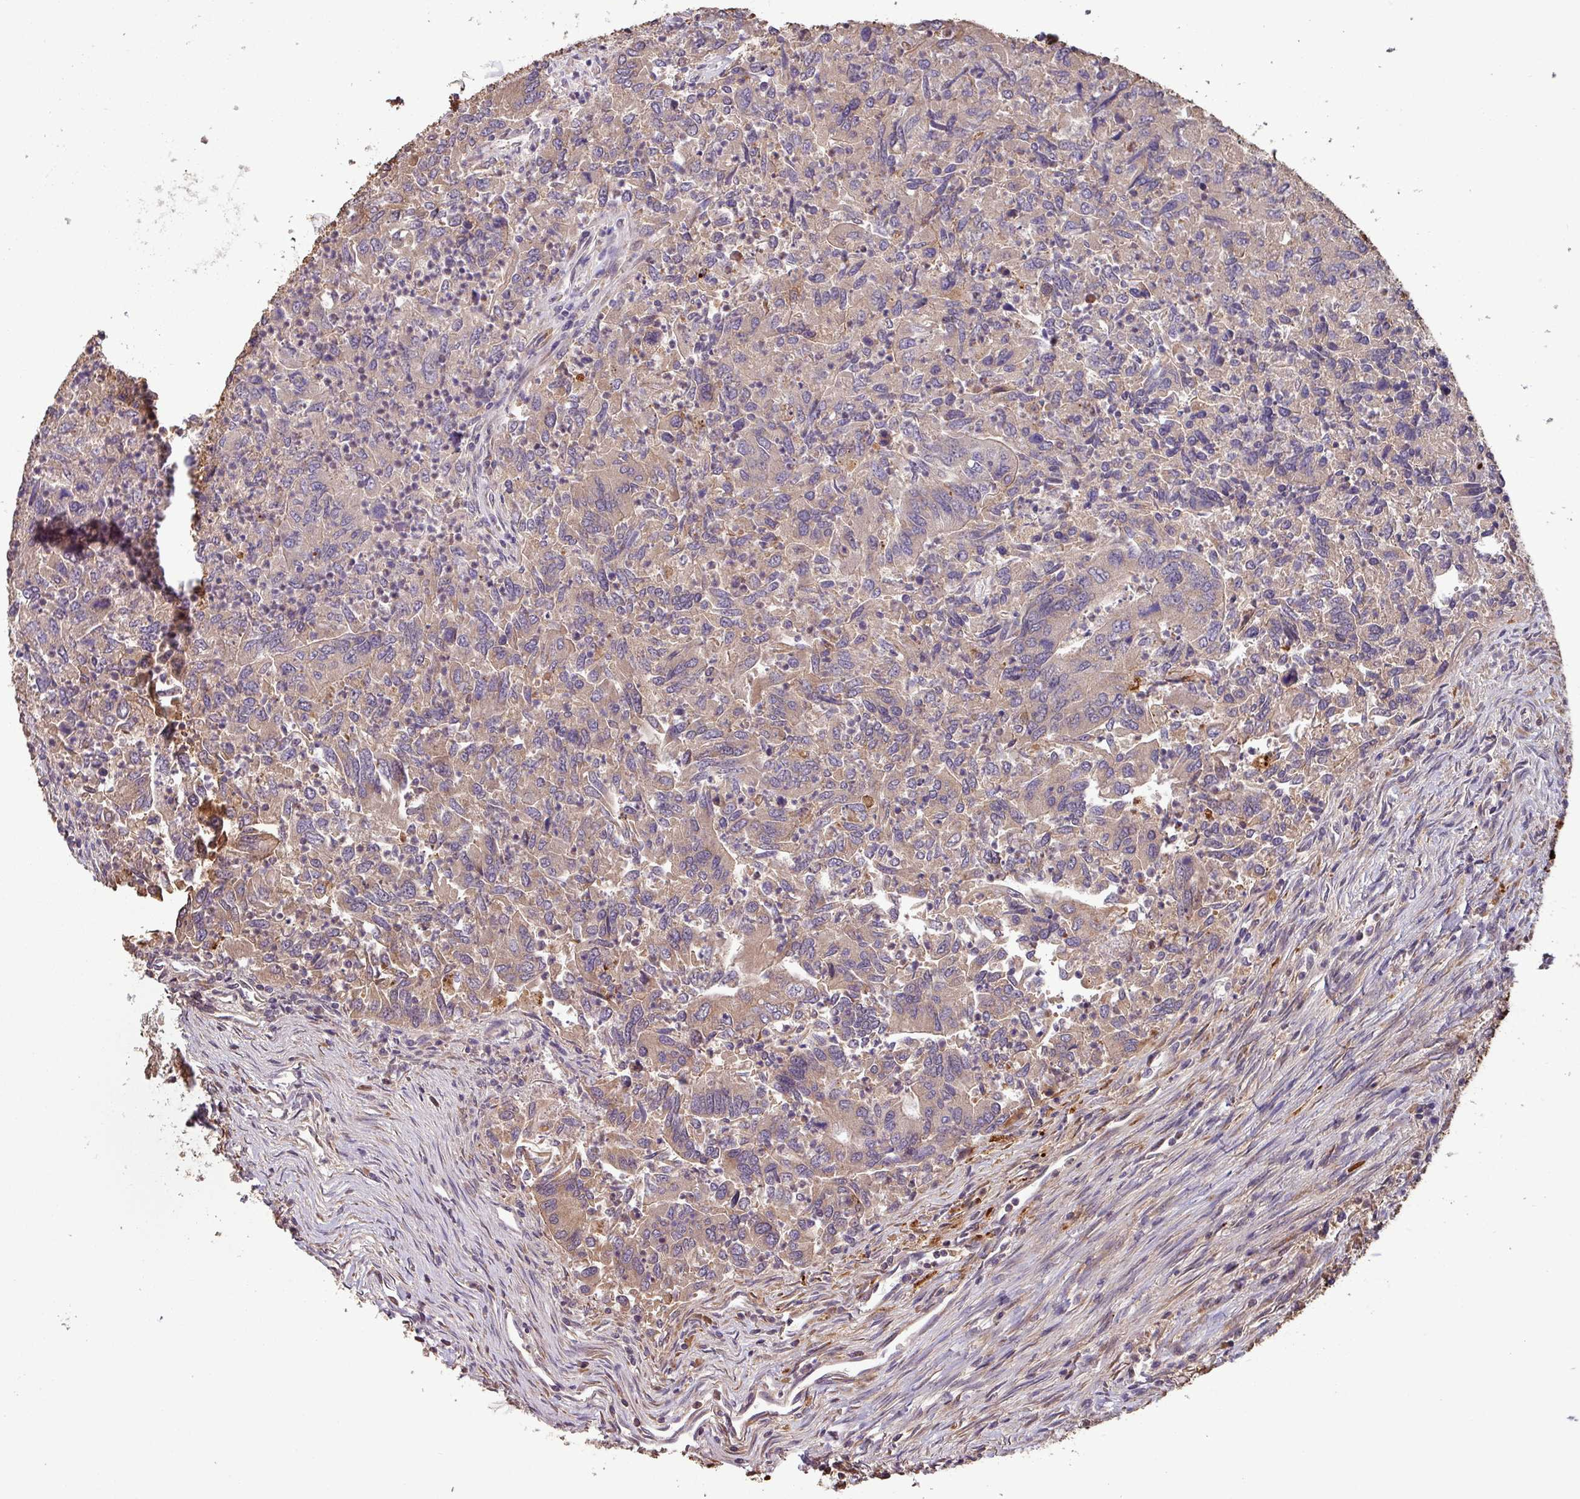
{"staining": {"intensity": "weak", "quantity": ">75%", "location": "cytoplasmic/membranous"}, "tissue": "colorectal cancer", "cell_type": "Tumor cells", "image_type": "cancer", "snomed": [{"axis": "morphology", "description": "Adenocarcinoma, NOS"}, {"axis": "topography", "description": "Colon"}], "caption": "Immunohistochemistry of human colorectal cancer (adenocarcinoma) shows low levels of weak cytoplasmic/membranous expression in about >75% of tumor cells. (Stains: DAB (3,3'-diaminobenzidine) in brown, nuclei in blue, Microscopy: brightfield microscopy at high magnification).", "gene": "NOB1", "patient": {"sex": "female", "age": 67}}